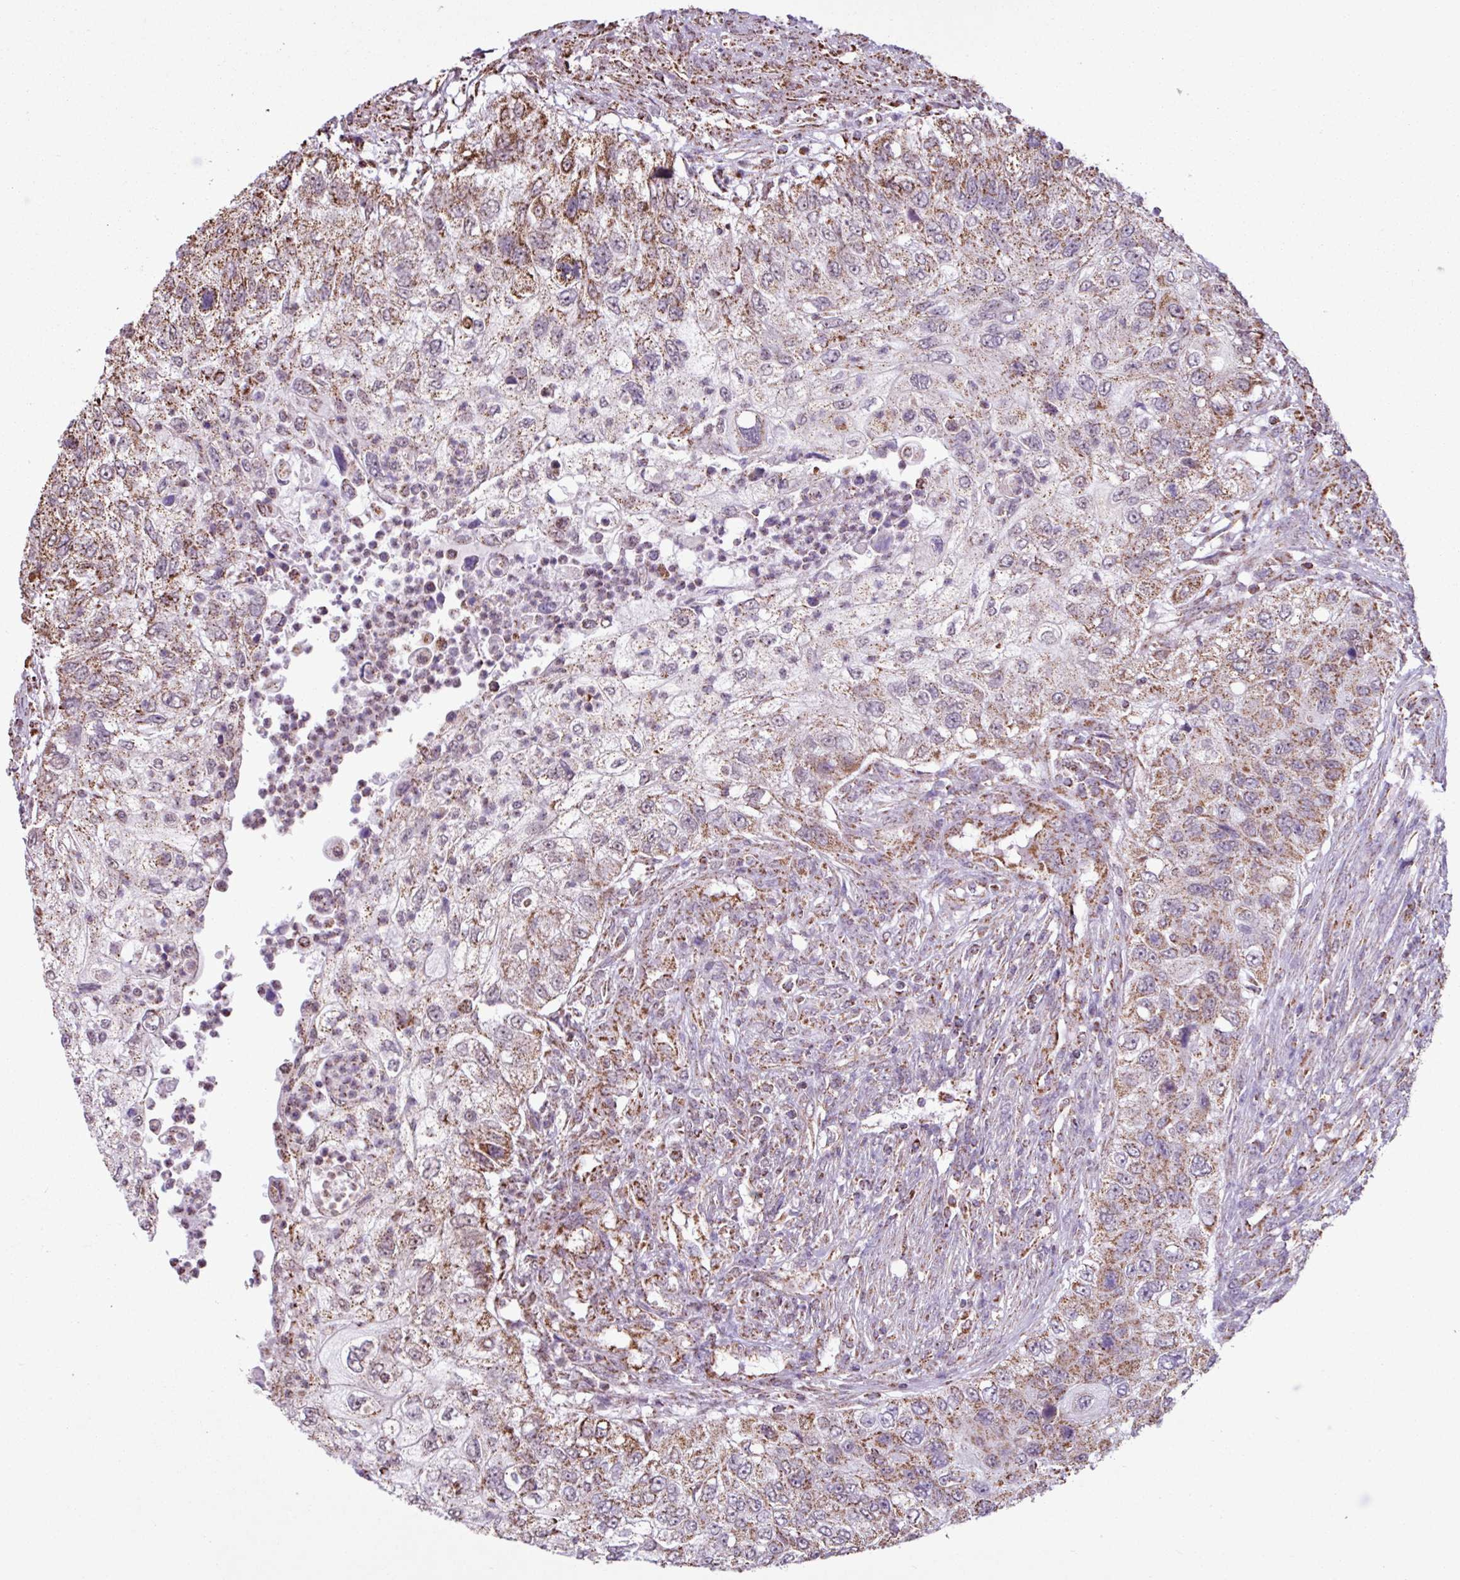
{"staining": {"intensity": "moderate", "quantity": ">75%", "location": "cytoplasmic/membranous"}, "tissue": "urothelial cancer", "cell_type": "Tumor cells", "image_type": "cancer", "snomed": [{"axis": "morphology", "description": "Urothelial carcinoma, High grade"}, {"axis": "topography", "description": "Urinary bladder"}], "caption": "This is an image of immunohistochemistry staining of urothelial cancer, which shows moderate expression in the cytoplasmic/membranous of tumor cells.", "gene": "ALG8", "patient": {"sex": "female", "age": 60}}